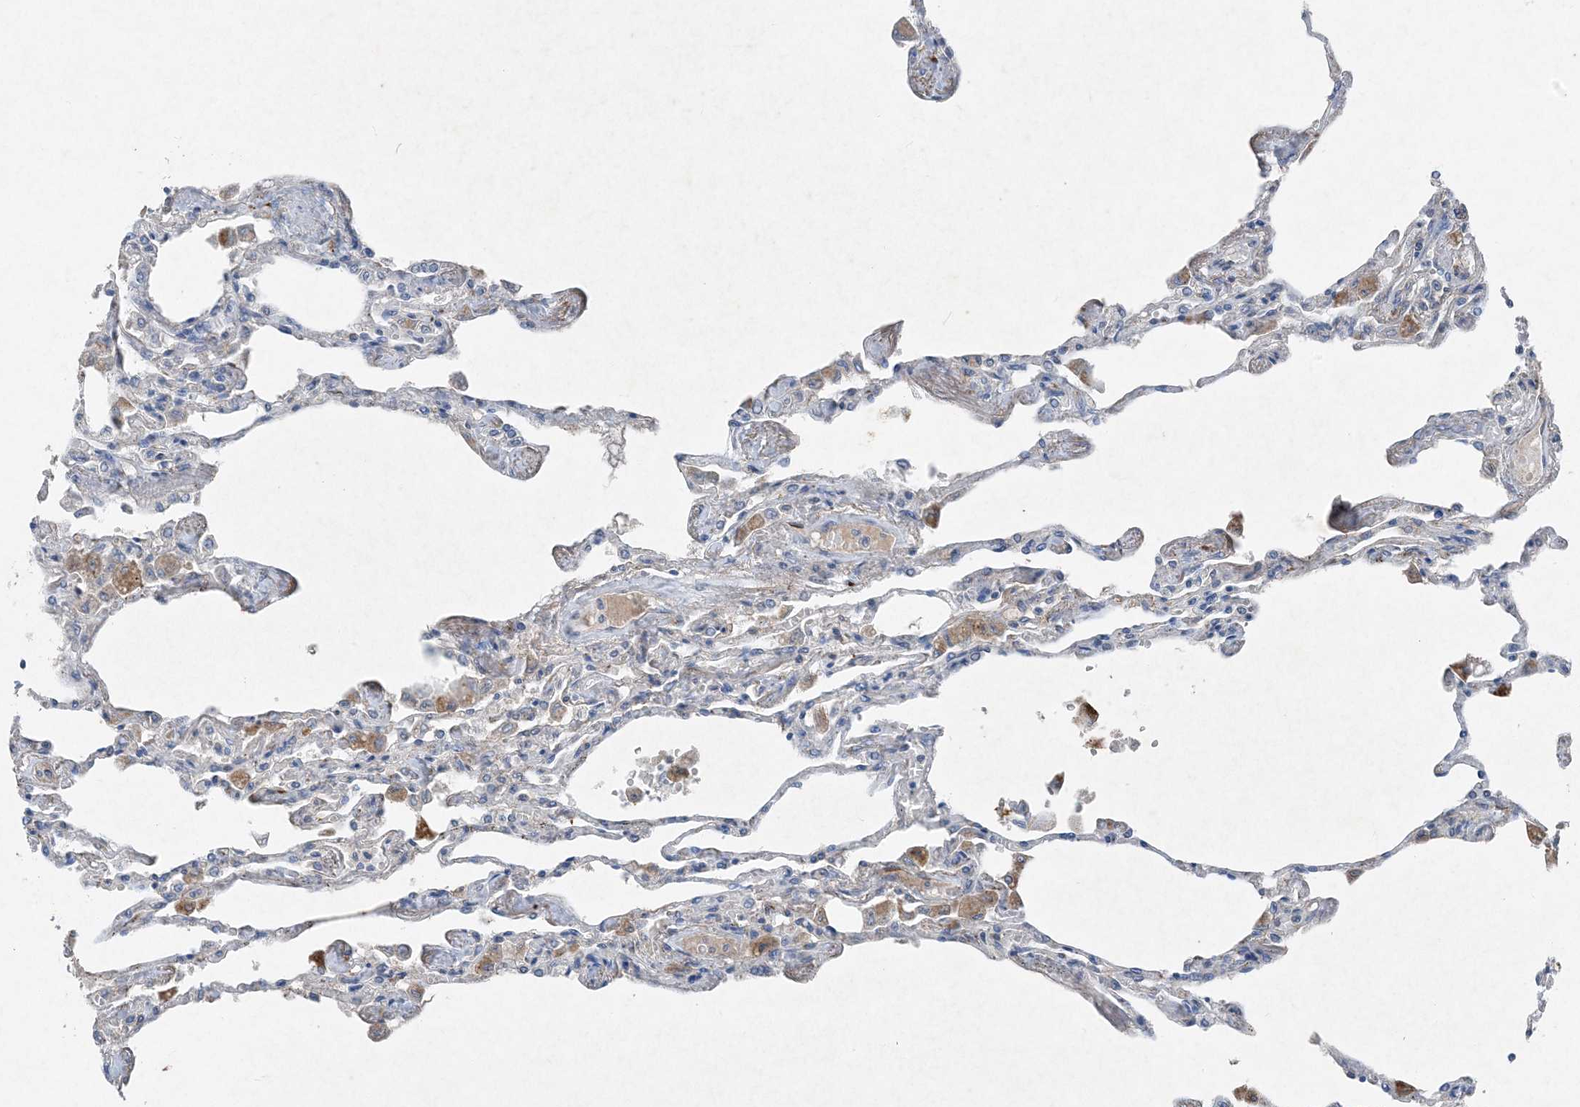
{"staining": {"intensity": "negative", "quantity": "none", "location": "none"}, "tissue": "lung", "cell_type": "Alveolar cells", "image_type": "normal", "snomed": [{"axis": "morphology", "description": "Normal tissue, NOS"}, {"axis": "topography", "description": "Bronchus"}, {"axis": "topography", "description": "Lung"}], "caption": "High power microscopy image of an immunohistochemistry (IHC) photomicrograph of benign lung, revealing no significant expression in alveolar cells. Brightfield microscopy of immunohistochemistry (IHC) stained with DAB (3,3'-diaminobenzidine) (brown) and hematoxylin (blue), captured at high magnification.", "gene": "FCN3", "patient": {"sex": "female", "age": 49}}